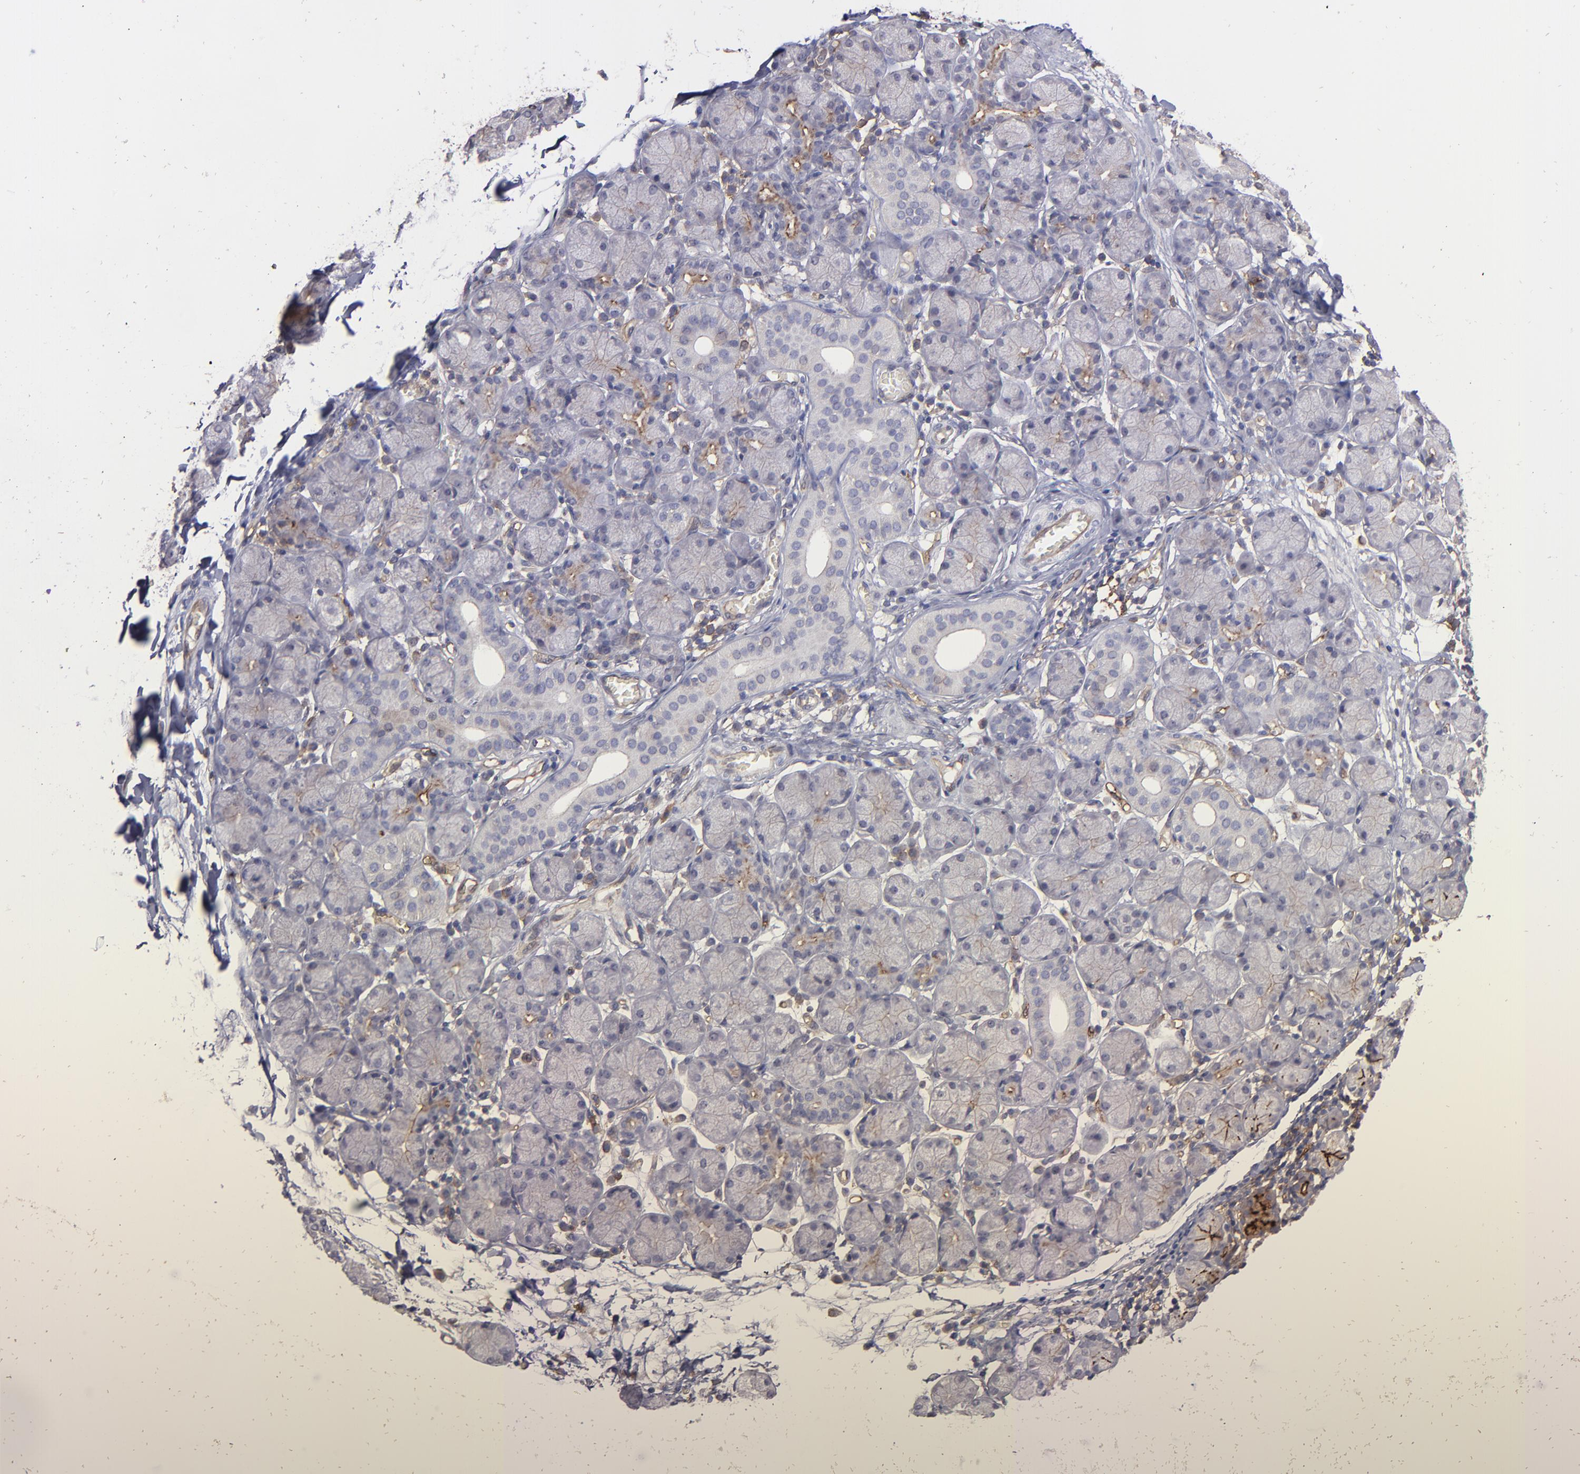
{"staining": {"intensity": "moderate", "quantity": "25%-75%", "location": "cytoplasmic/membranous"}, "tissue": "salivary gland", "cell_type": "Glandular cells", "image_type": "normal", "snomed": [{"axis": "morphology", "description": "Normal tissue, NOS"}, {"axis": "topography", "description": "Salivary gland"}], "caption": "Benign salivary gland was stained to show a protein in brown. There is medium levels of moderate cytoplasmic/membranous expression in approximately 25%-75% of glandular cells. The protein of interest is shown in brown color, while the nuclei are stained blue.", "gene": "ICAM1", "patient": {"sex": "female", "age": 24}}